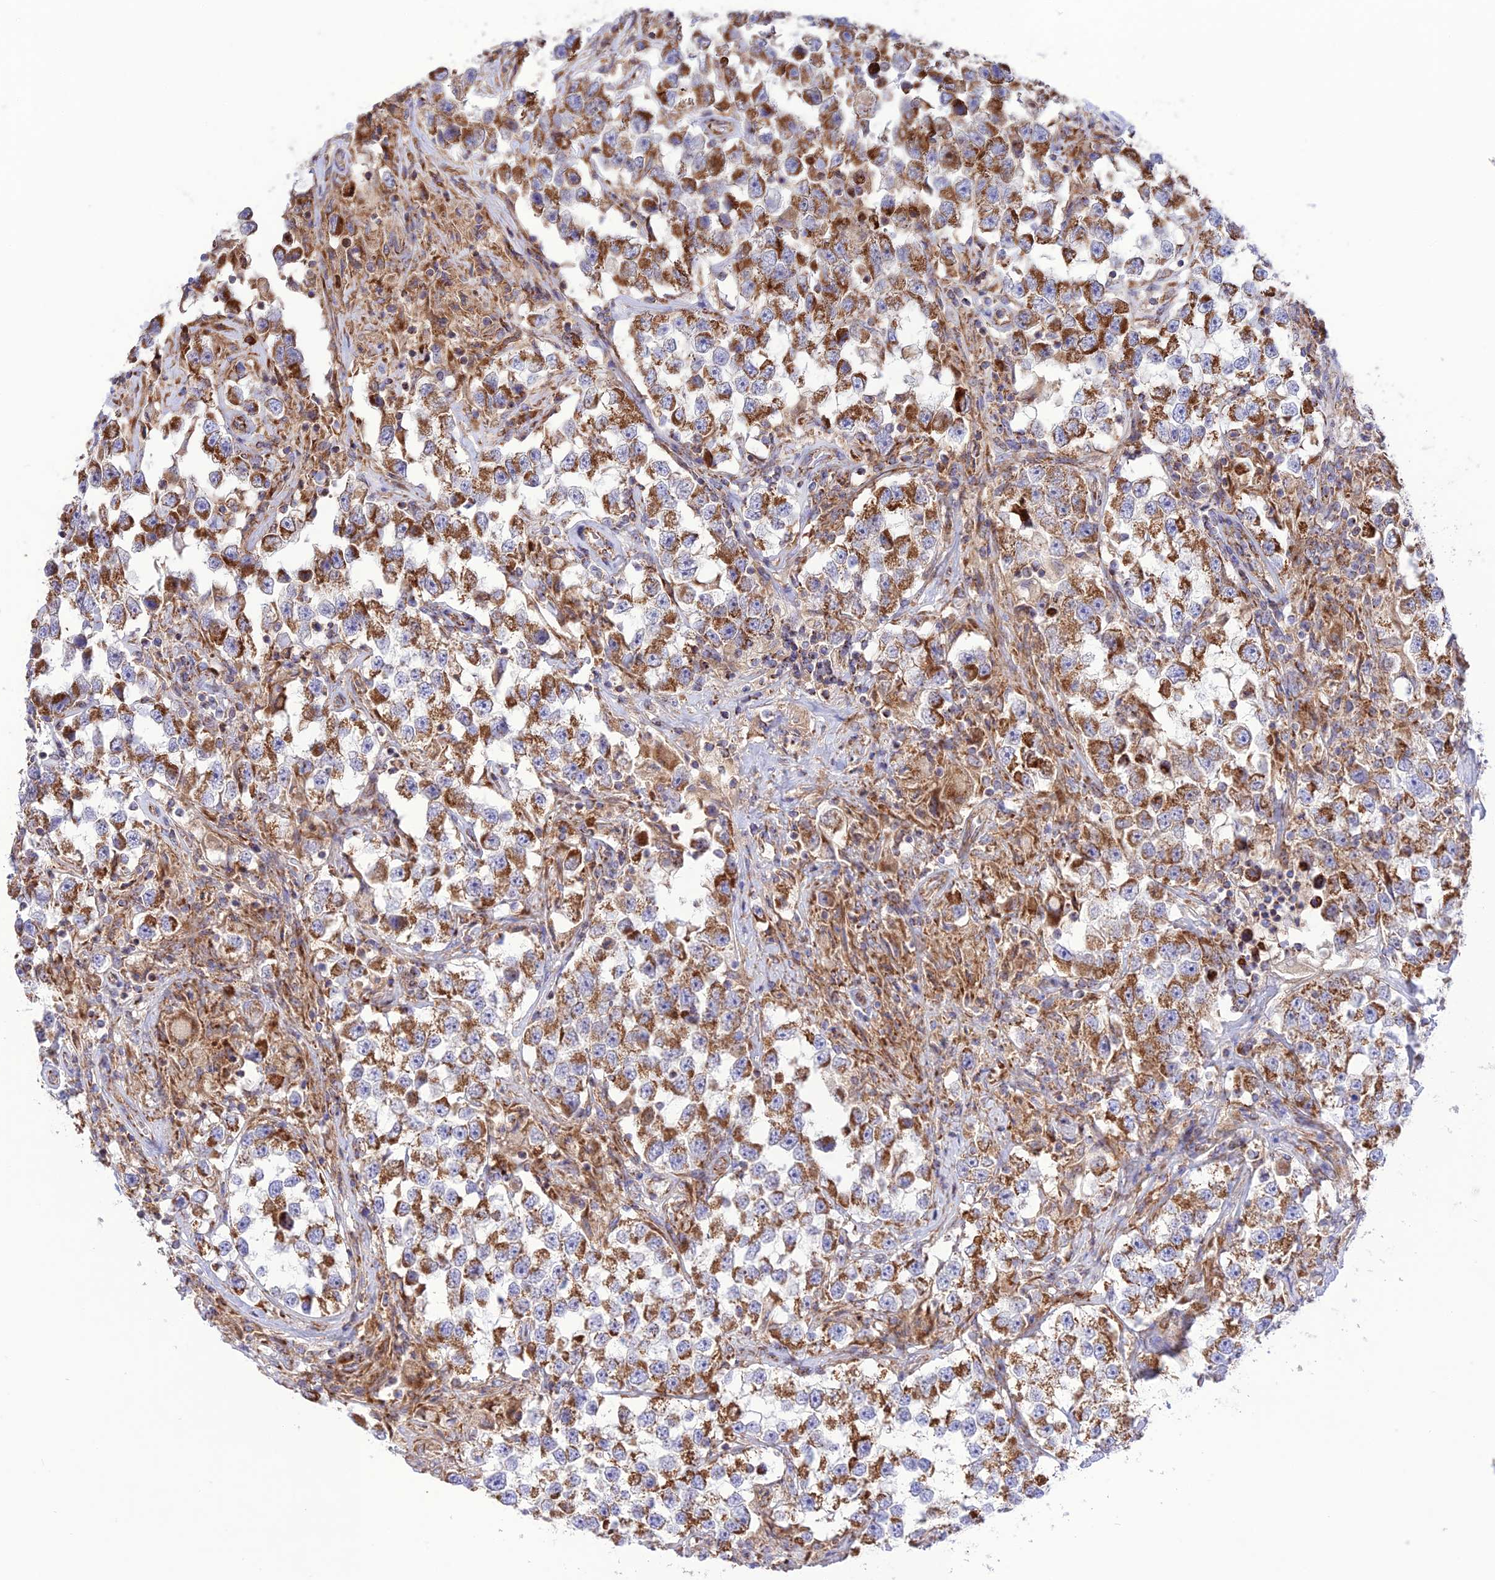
{"staining": {"intensity": "strong", "quantity": "25%-75%", "location": "cytoplasmic/membranous"}, "tissue": "testis cancer", "cell_type": "Tumor cells", "image_type": "cancer", "snomed": [{"axis": "morphology", "description": "Seminoma, NOS"}, {"axis": "topography", "description": "Testis"}], "caption": "DAB (3,3'-diaminobenzidine) immunohistochemical staining of human testis cancer (seminoma) exhibits strong cytoplasmic/membranous protein staining in about 25%-75% of tumor cells. (DAB (3,3'-diaminobenzidine) IHC, brown staining for protein, blue staining for nuclei).", "gene": "UAP1L1", "patient": {"sex": "male", "age": 46}}